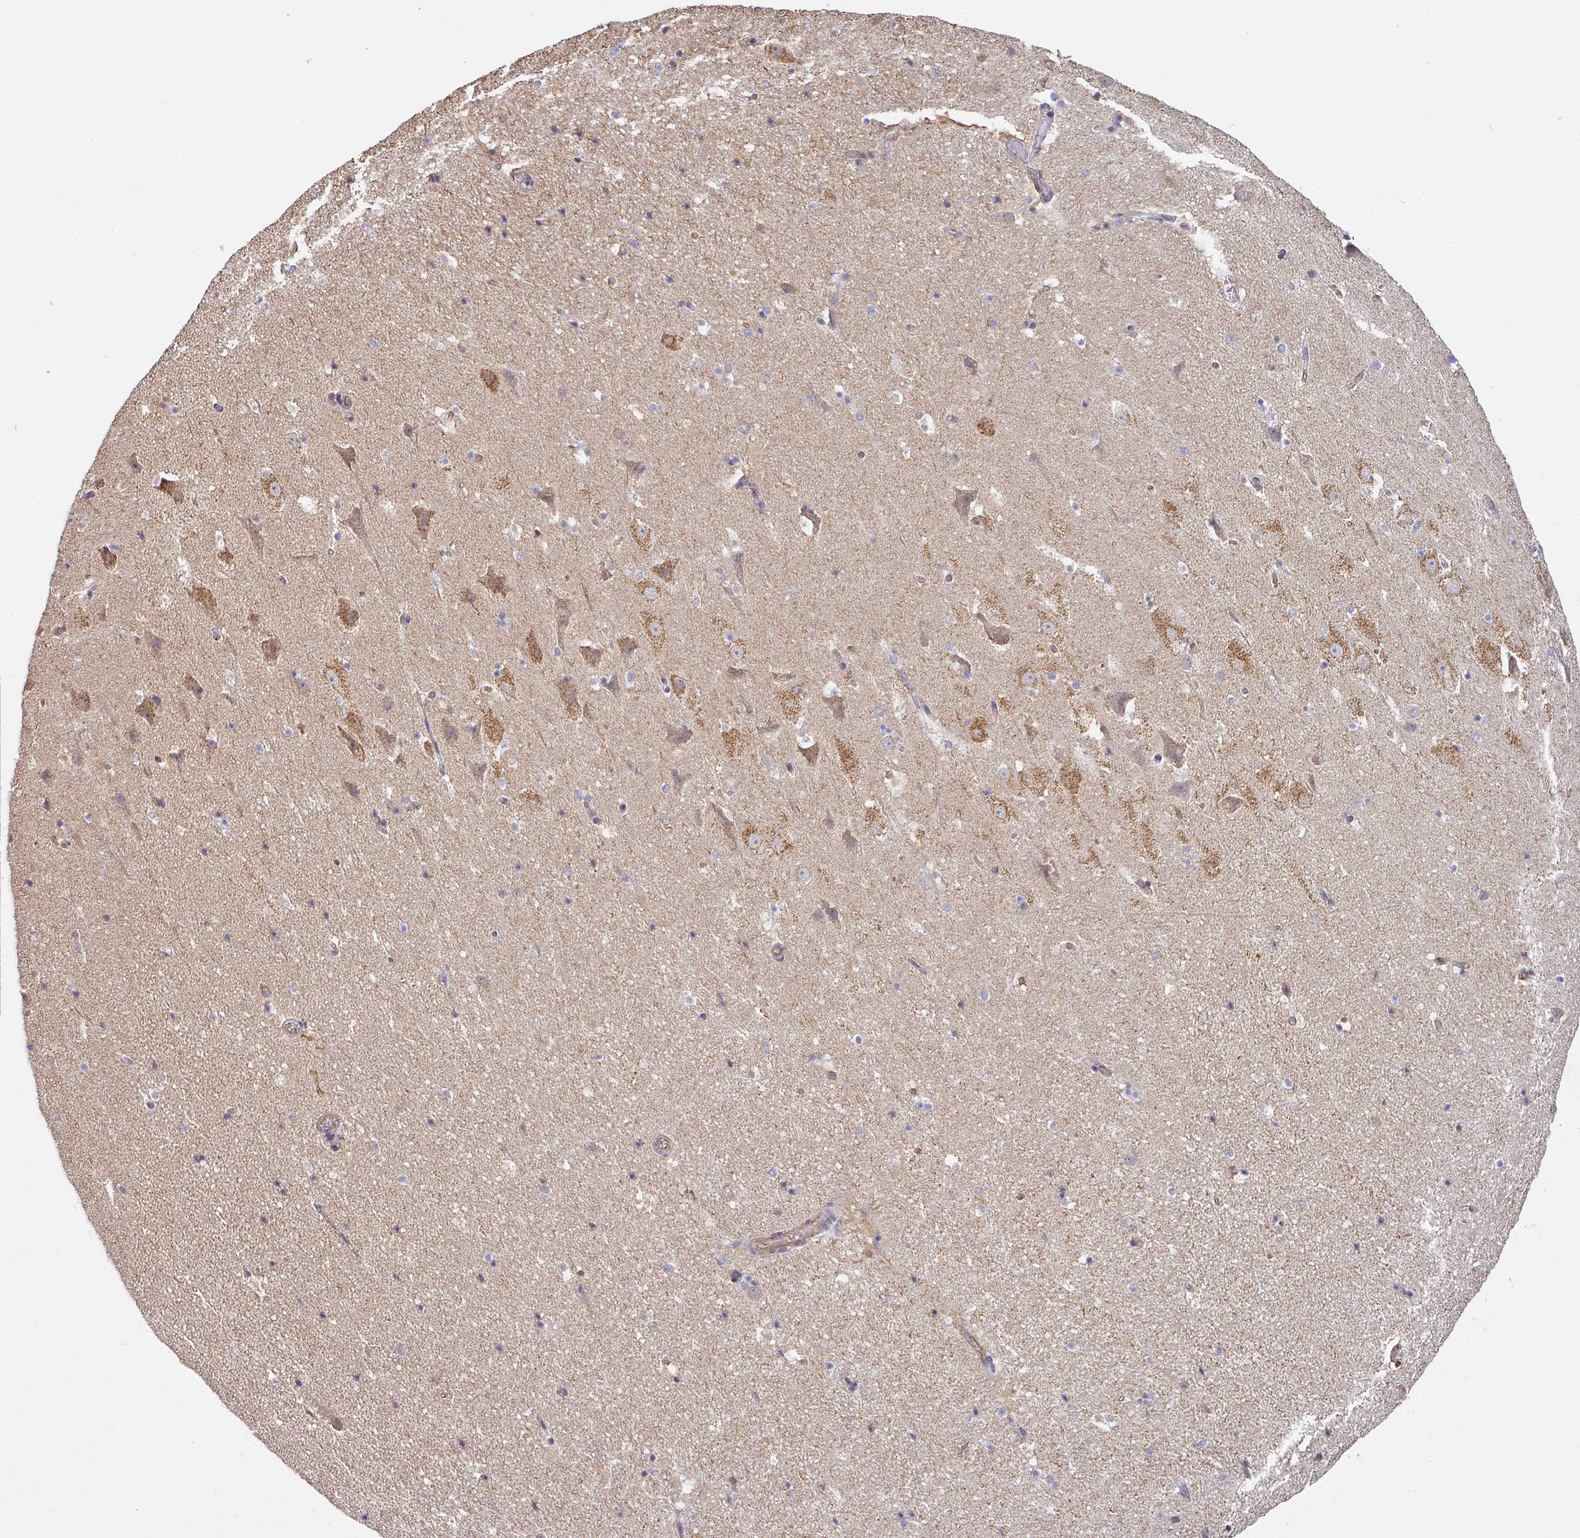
{"staining": {"intensity": "negative", "quantity": "none", "location": "none"}, "tissue": "hippocampus", "cell_type": "Glial cells", "image_type": "normal", "snomed": [{"axis": "morphology", "description": "Normal tissue, NOS"}, {"axis": "topography", "description": "Hippocampus"}], "caption": "Immunohistochemical staining of normal hippocampus demonstrates no significant expression in glial cells.", "gene": "ZNF280C", "patient": {"sex": "male", "age": 37}}